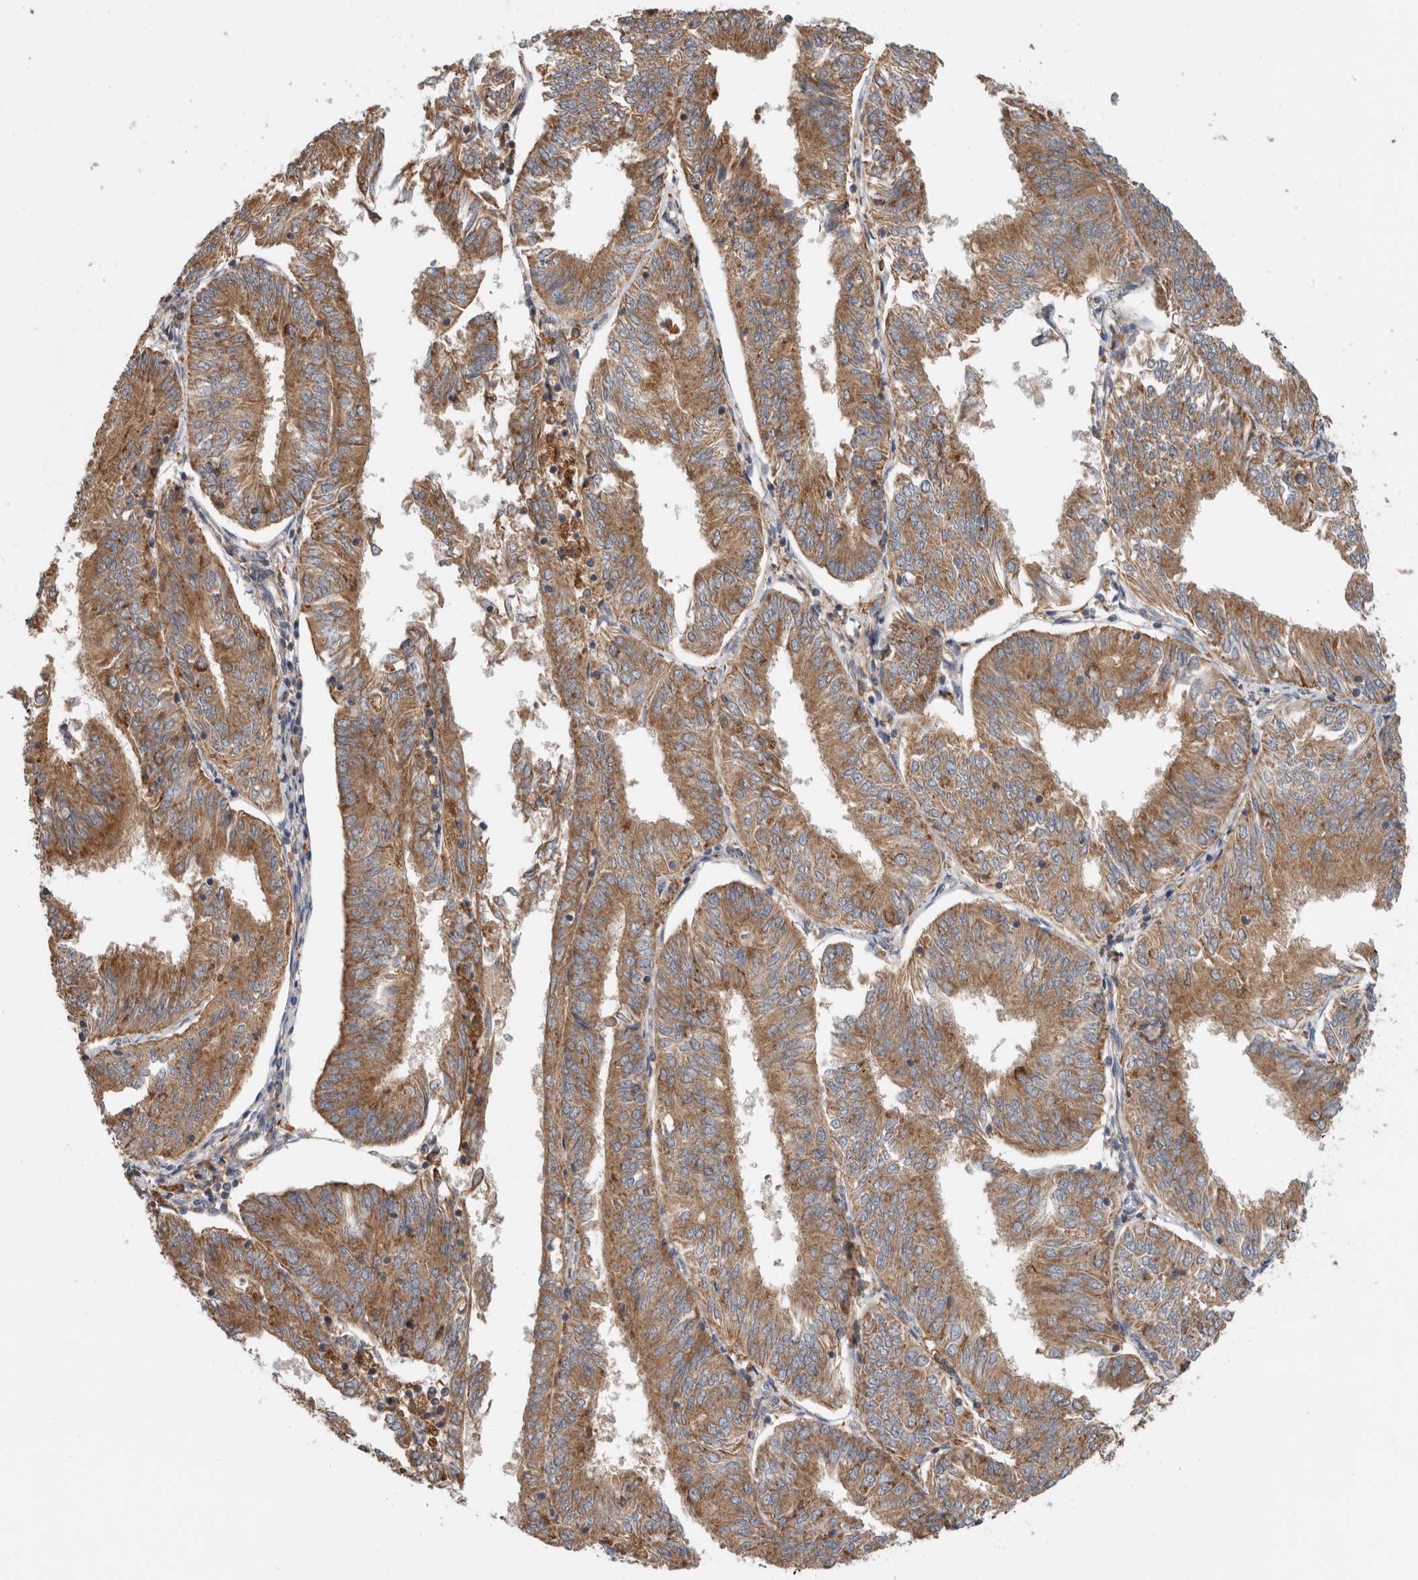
{"staining": {"intensity": "moderate", "quantity": ">75%", "location": "cytoplasmic/membranous"}, "tissue": "endometrial cancer", "cell_type": "Tumor cells", "image_type": "cancer", "snomed": [{"axis": "morphology", "description": "Adenocarcinoma, NOS"}, {"axis": "topography", "description": "Endometrium"}], "caption": "Immunohistochemical staining of human endometrial cancer (adenocarcinoma) reveals medium levels of moderate cytoplasmic/membranous staining in approximately >75% of tumor cells.", "gene": "ADGRL3", "patient": {"sex": "female", "age": 58}}